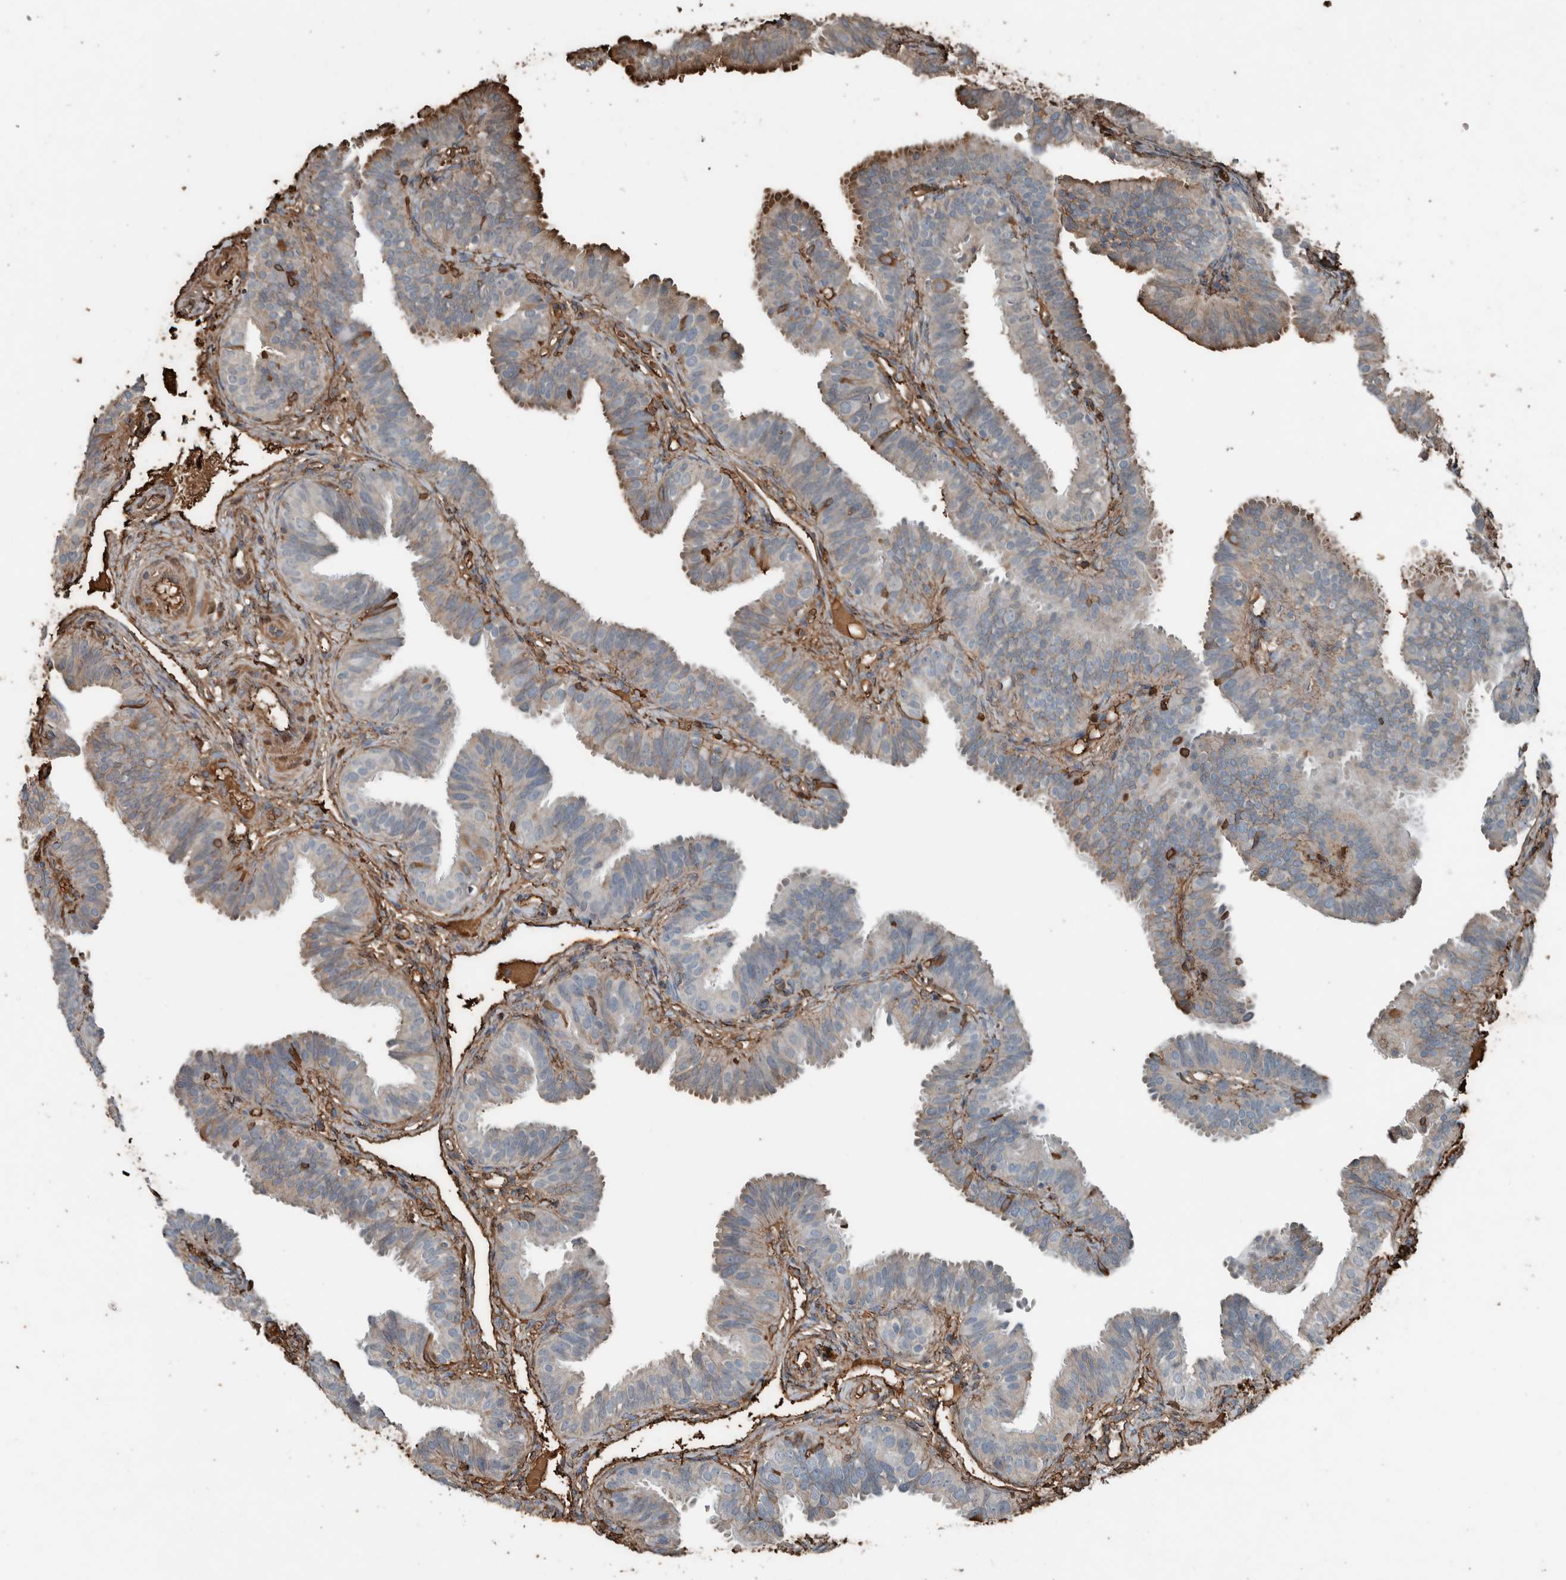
{"staining": {"intensity": "moderate", "quantity": "25%-75%", "location": "cytoplasmic/membranous"}, "tissue": "fallopian tube", "cell_type": "Glandular cells", "image_type": "normal", "snomed": [{"axis": "morphology", "description": "Normal tissue, NOS"}, {"axis": "topography", "description": "Fallopian tube"}], "caption": "The photomicrograph demonstrates a brown stain indicating the presence of a protein in the cytoplasmic/membranous of glandular cells in fallopian tube.", "gene": "USP34", "patient": {"sex": "female", "age": 35}}